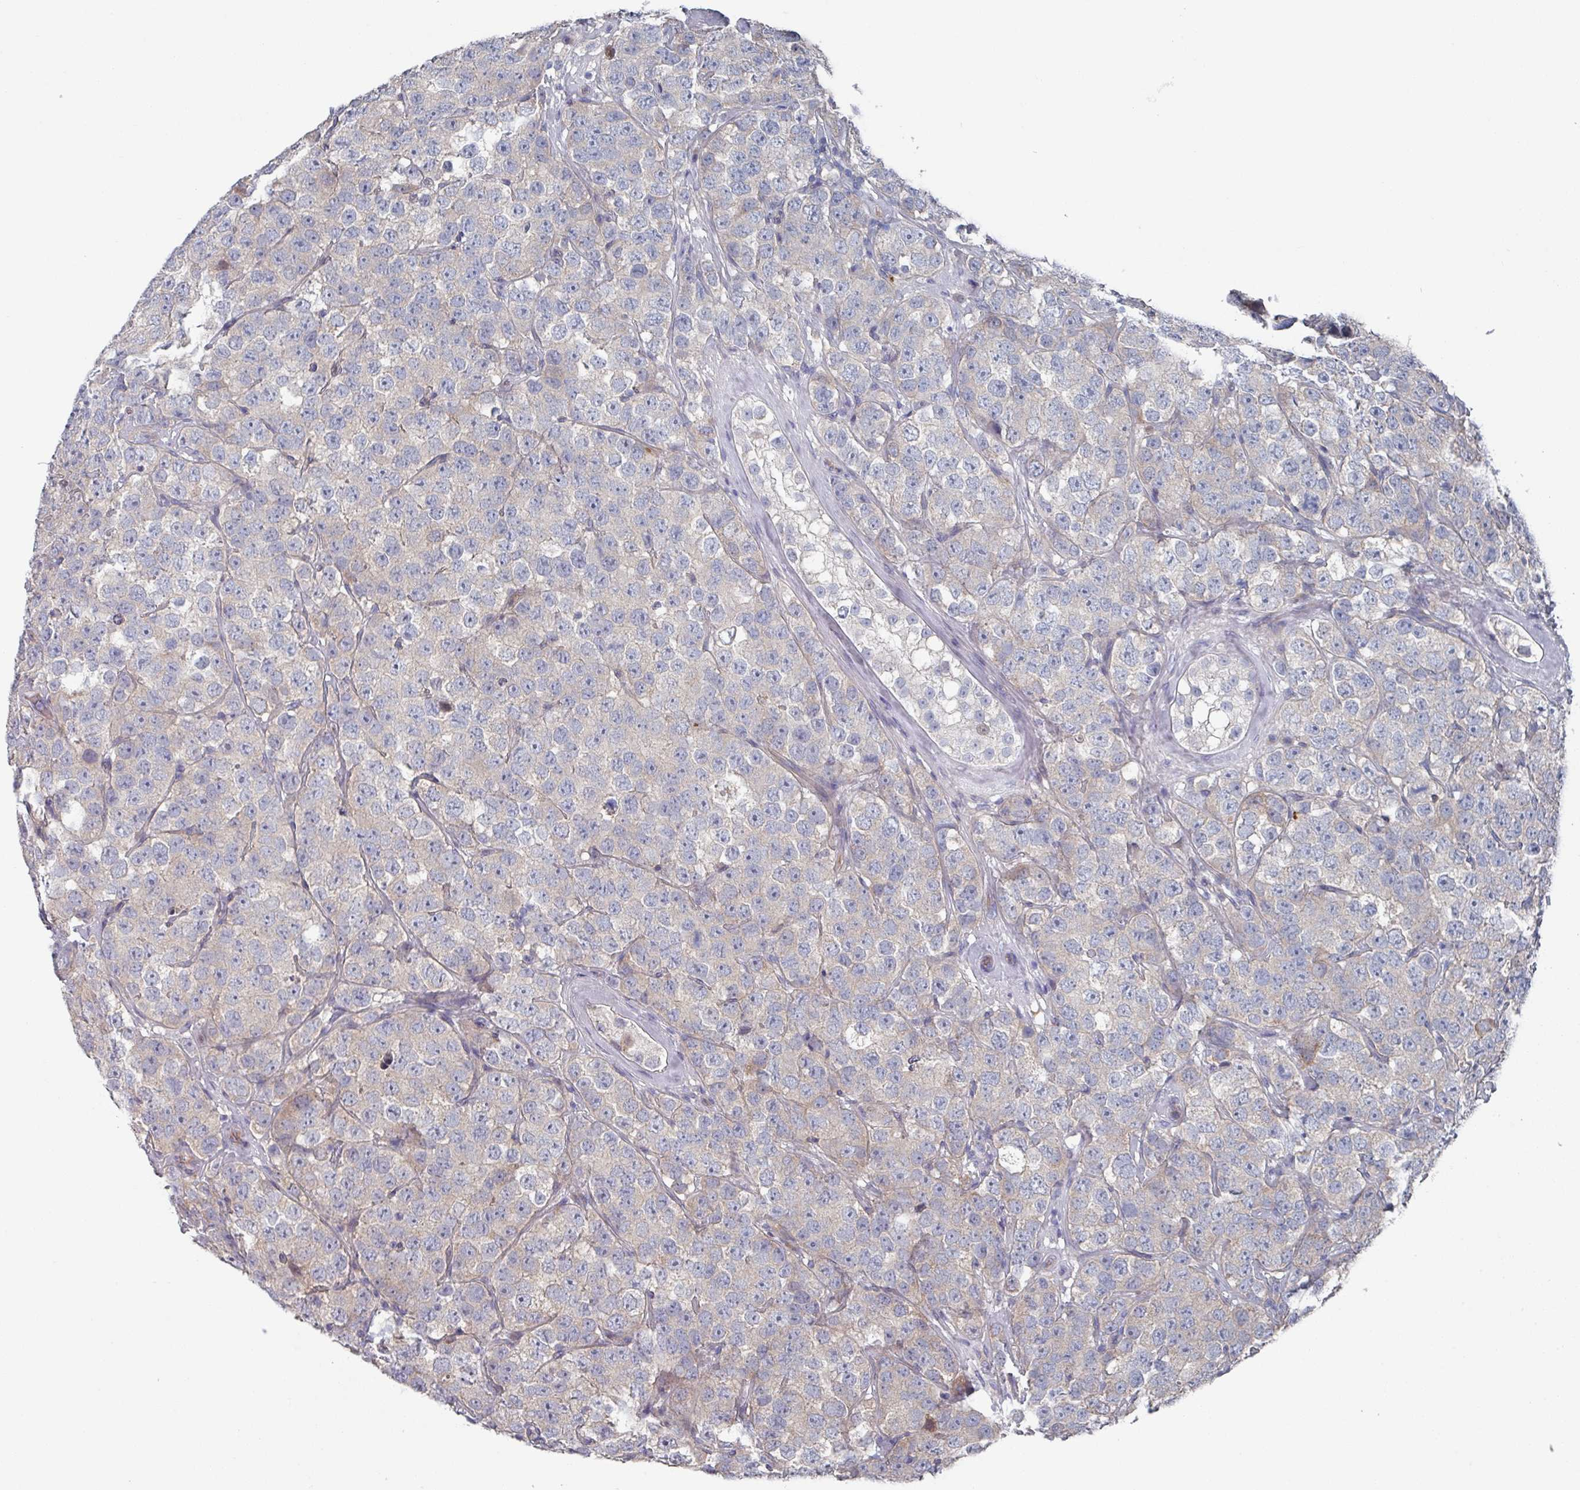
{"staining": {"intensity": "weak", "quantity": "<25%", "location": "cytoplasmic/membranous"}, "tissue": "testis cancer", "cell_type": "Tumor cells", "image_type": "cancer", "snomed": [{"axis": "morphology", "description": "Seminoma, NOS"}, {"axis": "topography", "description": "Testis"}], "caption": "Testis cancer was stained to show a protein in brown. There is no significant positivity in tumor cells.", "gene": "EFL1", "patient": {"sex": "male", "age": 28}}